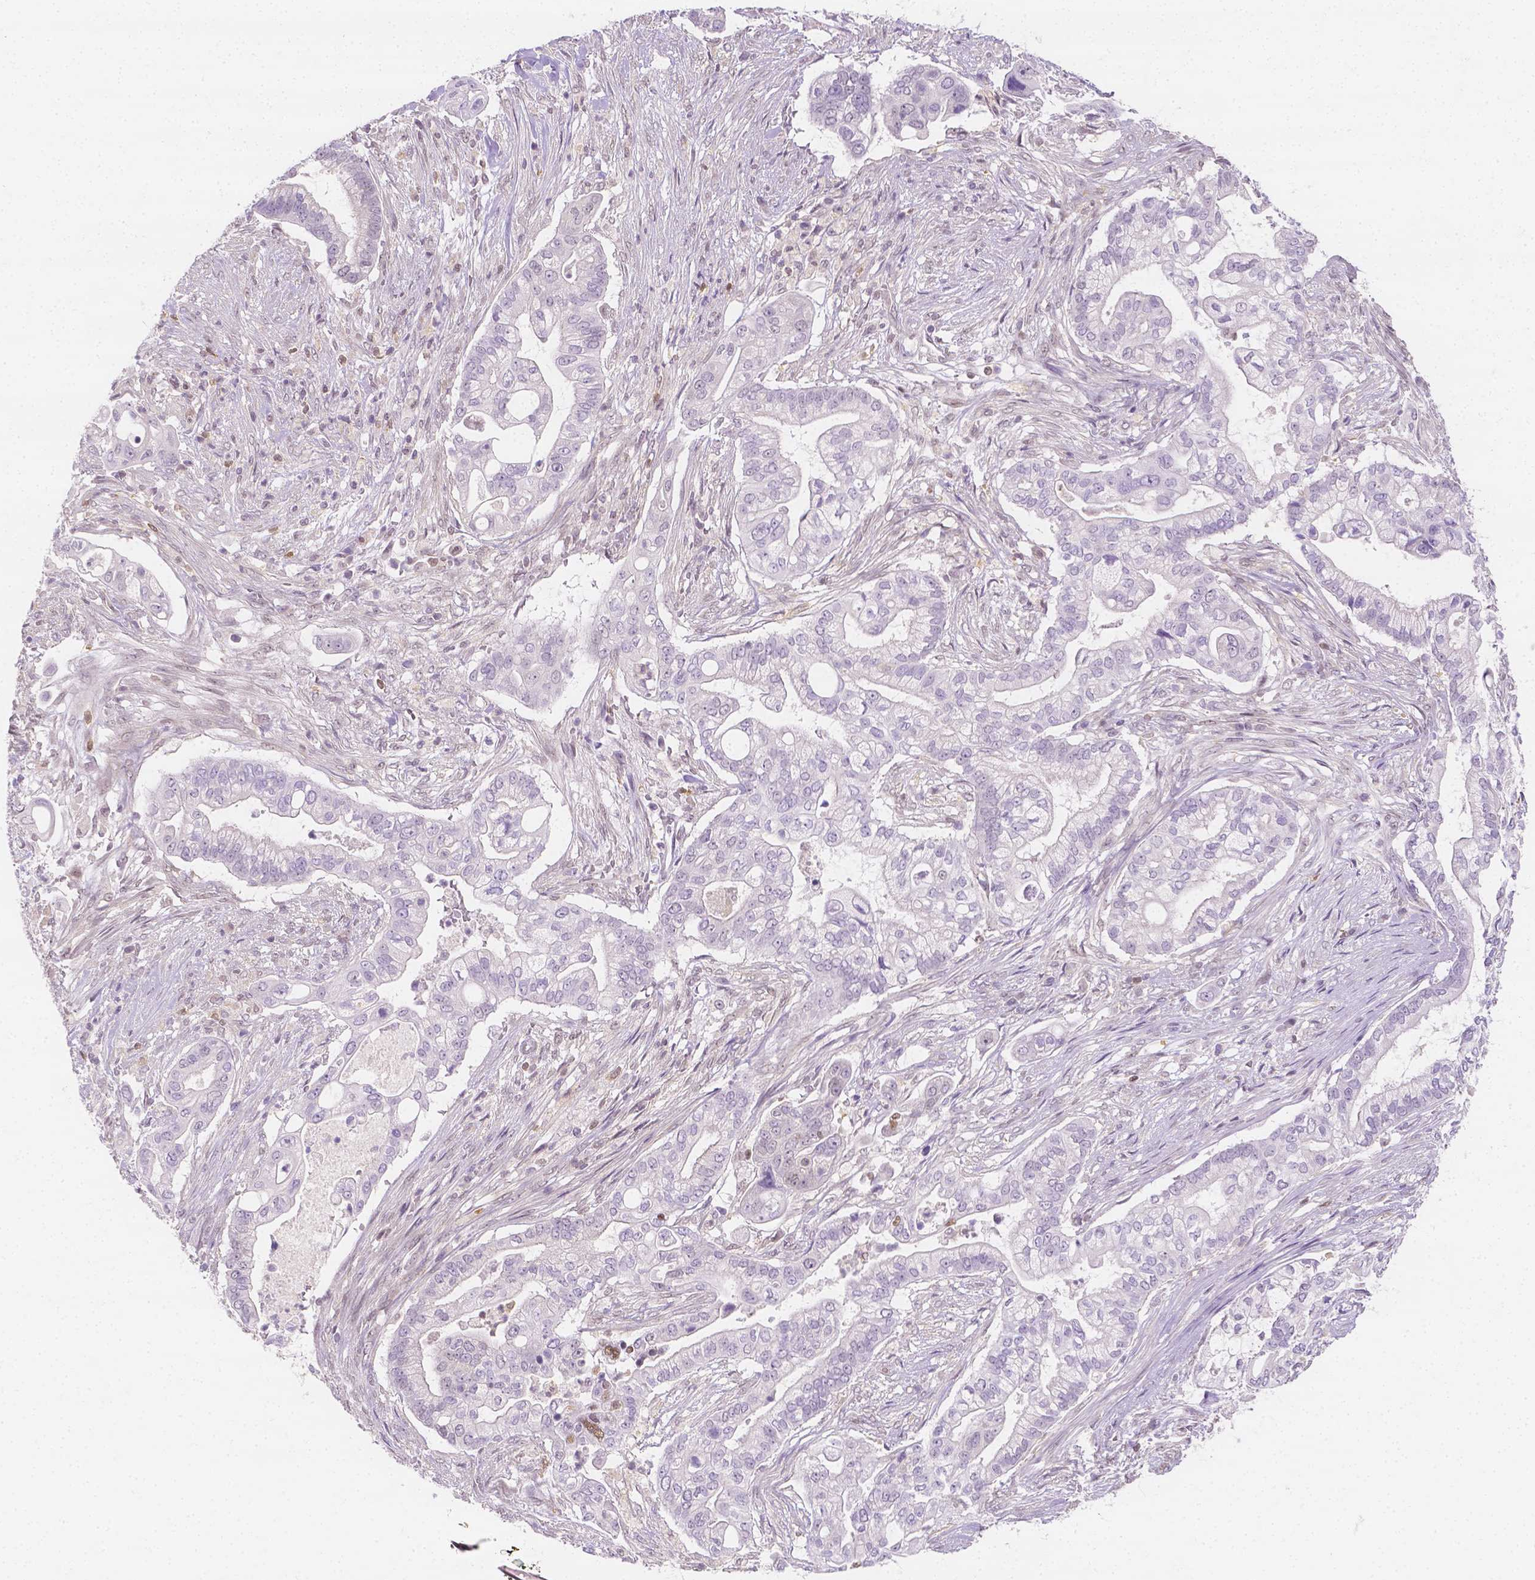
{"staining": {"intensity": "negative", "quantity": "none", "location": "none"}, "tissue": "pancreatic cancer", "cell_type": "Tumor cells", "image_type": "cancer", "snomed": [{"axis": "morphology", "description": "Adenocarcinoma, NOS"}, {"axis": "topography", "description": "Pancreas"}], "caption": "Pancreatic adenocarcinoma was stained to show a protein in brown. There is no significant staining in tumor cells.", "gene": "SGTB", "patient": {"sex": "female", "age": 69}}